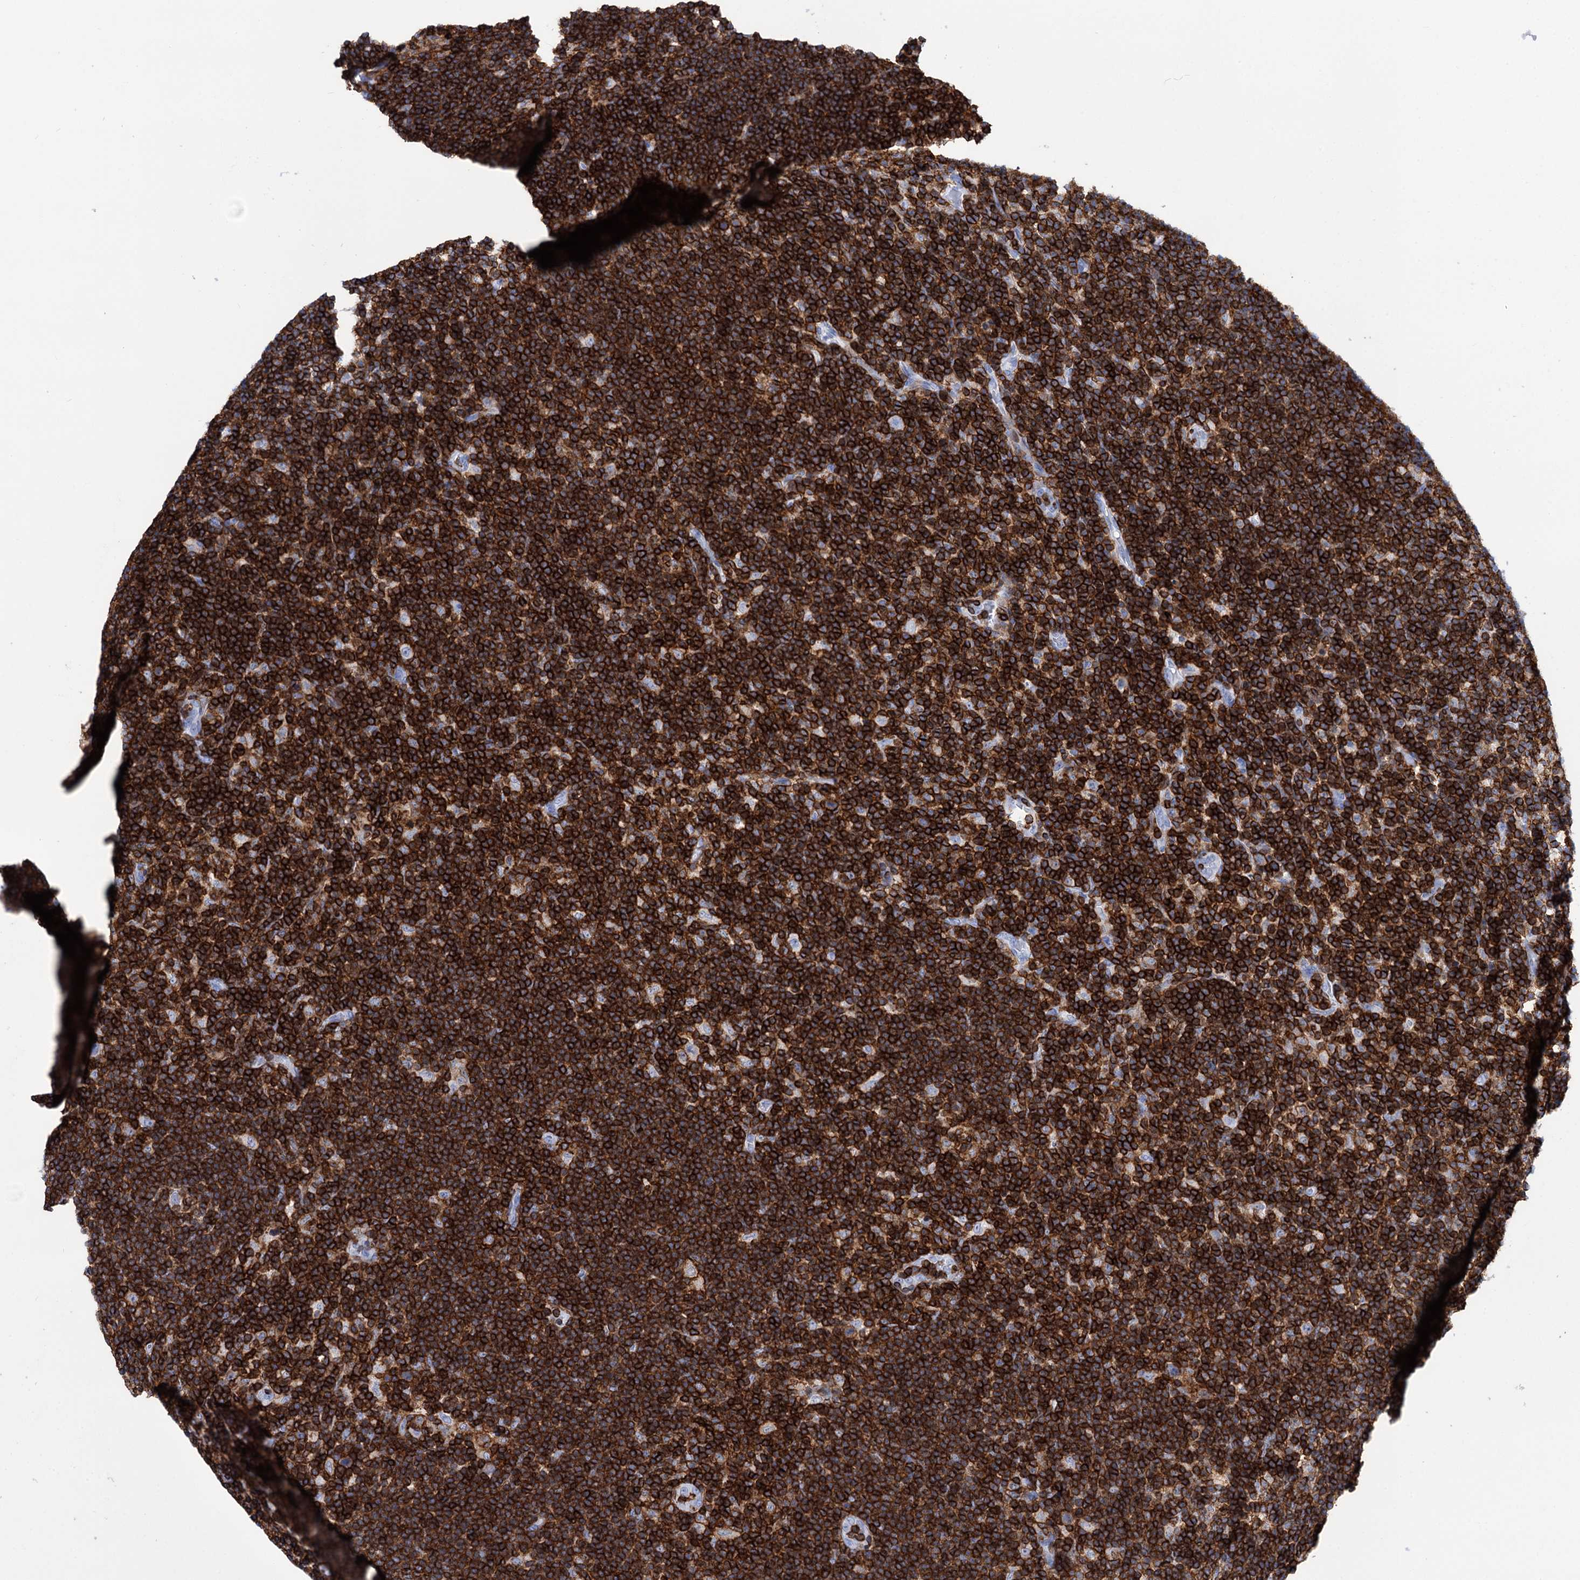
{"staining": {"intensity": "negative", "quantity": "none", "location": "none"}, "tissue": "lymphoma", "cell_type": "Tumor cells", "image_type": "cancer", "snomed": [{"axis": "morphology", "description": "Hodgkin's disease, NOS"}, {"axis": "topography", "description": "Lymph node"}], "caption": "This is a histopathology image of IHC staining of Hodgkin's disease, which shows no expression in tumor cells.", "gene": "DEF6", "patient": {"sex": "female", "age": 57}}